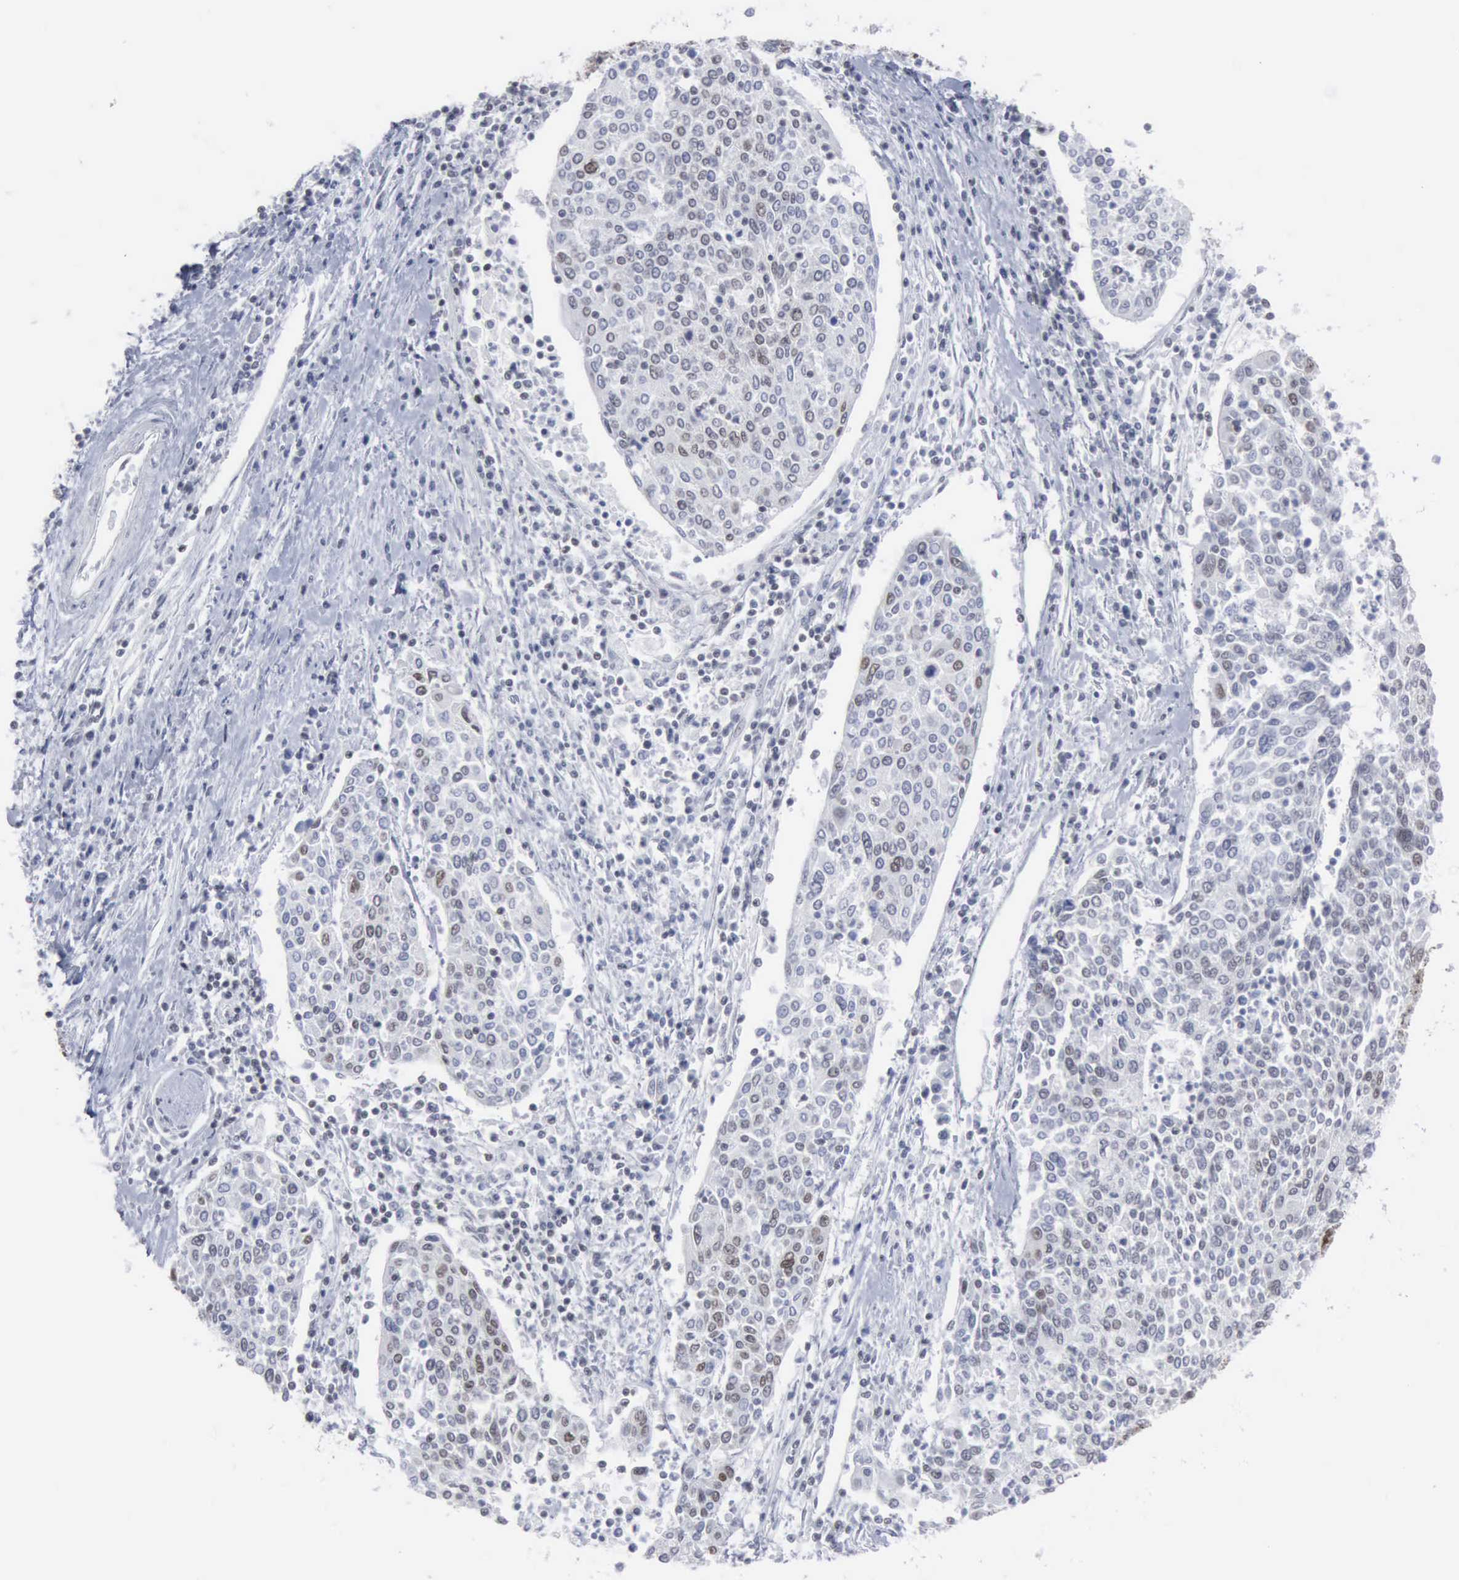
{"staining": {"intensity": "moderate", "quantity": "<25%", "location": "nuclear"}, "tissue": "cervical cancer", "cell_type": "Tumor cells", "image_type": "cancer", "snomed": [{"axis": "morphology", "description": "Squamous cell carcinoma, NOS"}, {"axis": "topography", "description": "Cervix"}], "caption": "Immunohistochemical staining of cervical cancer shows moderate nuclear protein staining in about <25% of tumor cells.", "gene": "XPA", "patient": {"sex": "female", "age": 40}}